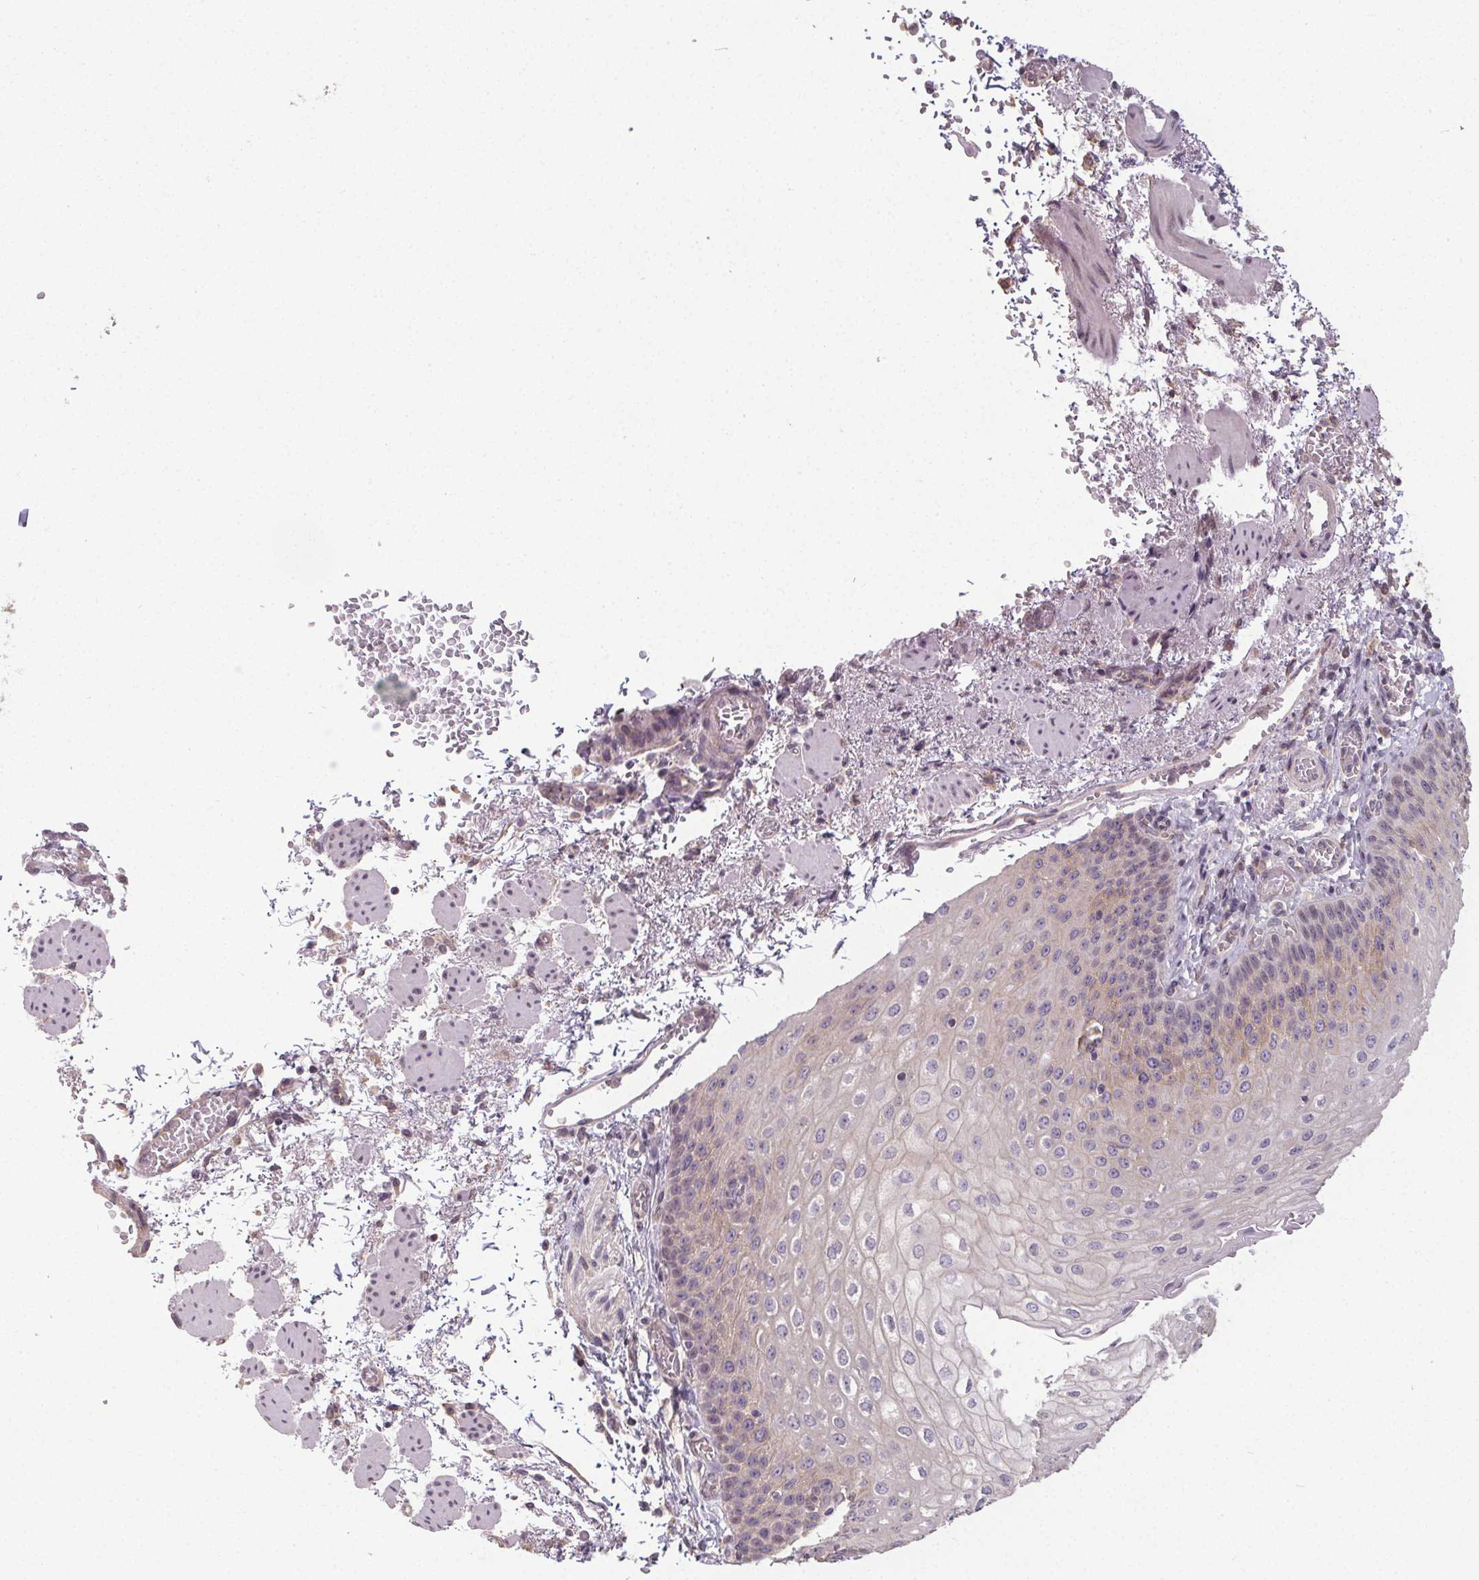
{"staining": {"intensity": "negative", "quantity": "none", "location": "none"}, "tissue": "esophagus", "cell_type": "Squamous epithelial cells", "image_type": "normal", "snomed": [{"axis": "morphology", "description": "Normal tissue, NOS"}, {"axis": "morphology", "description": "Adenocarcinoma, NOS"}, {"axis": "topography", "description": "Esophagus"}], "caption": "Micrograph shows no protein positivity in squamous epithelial cells of unremarkable esophagus.", "gene": "SLC26A2", "patient": {"sex": "male", "age": 81}}